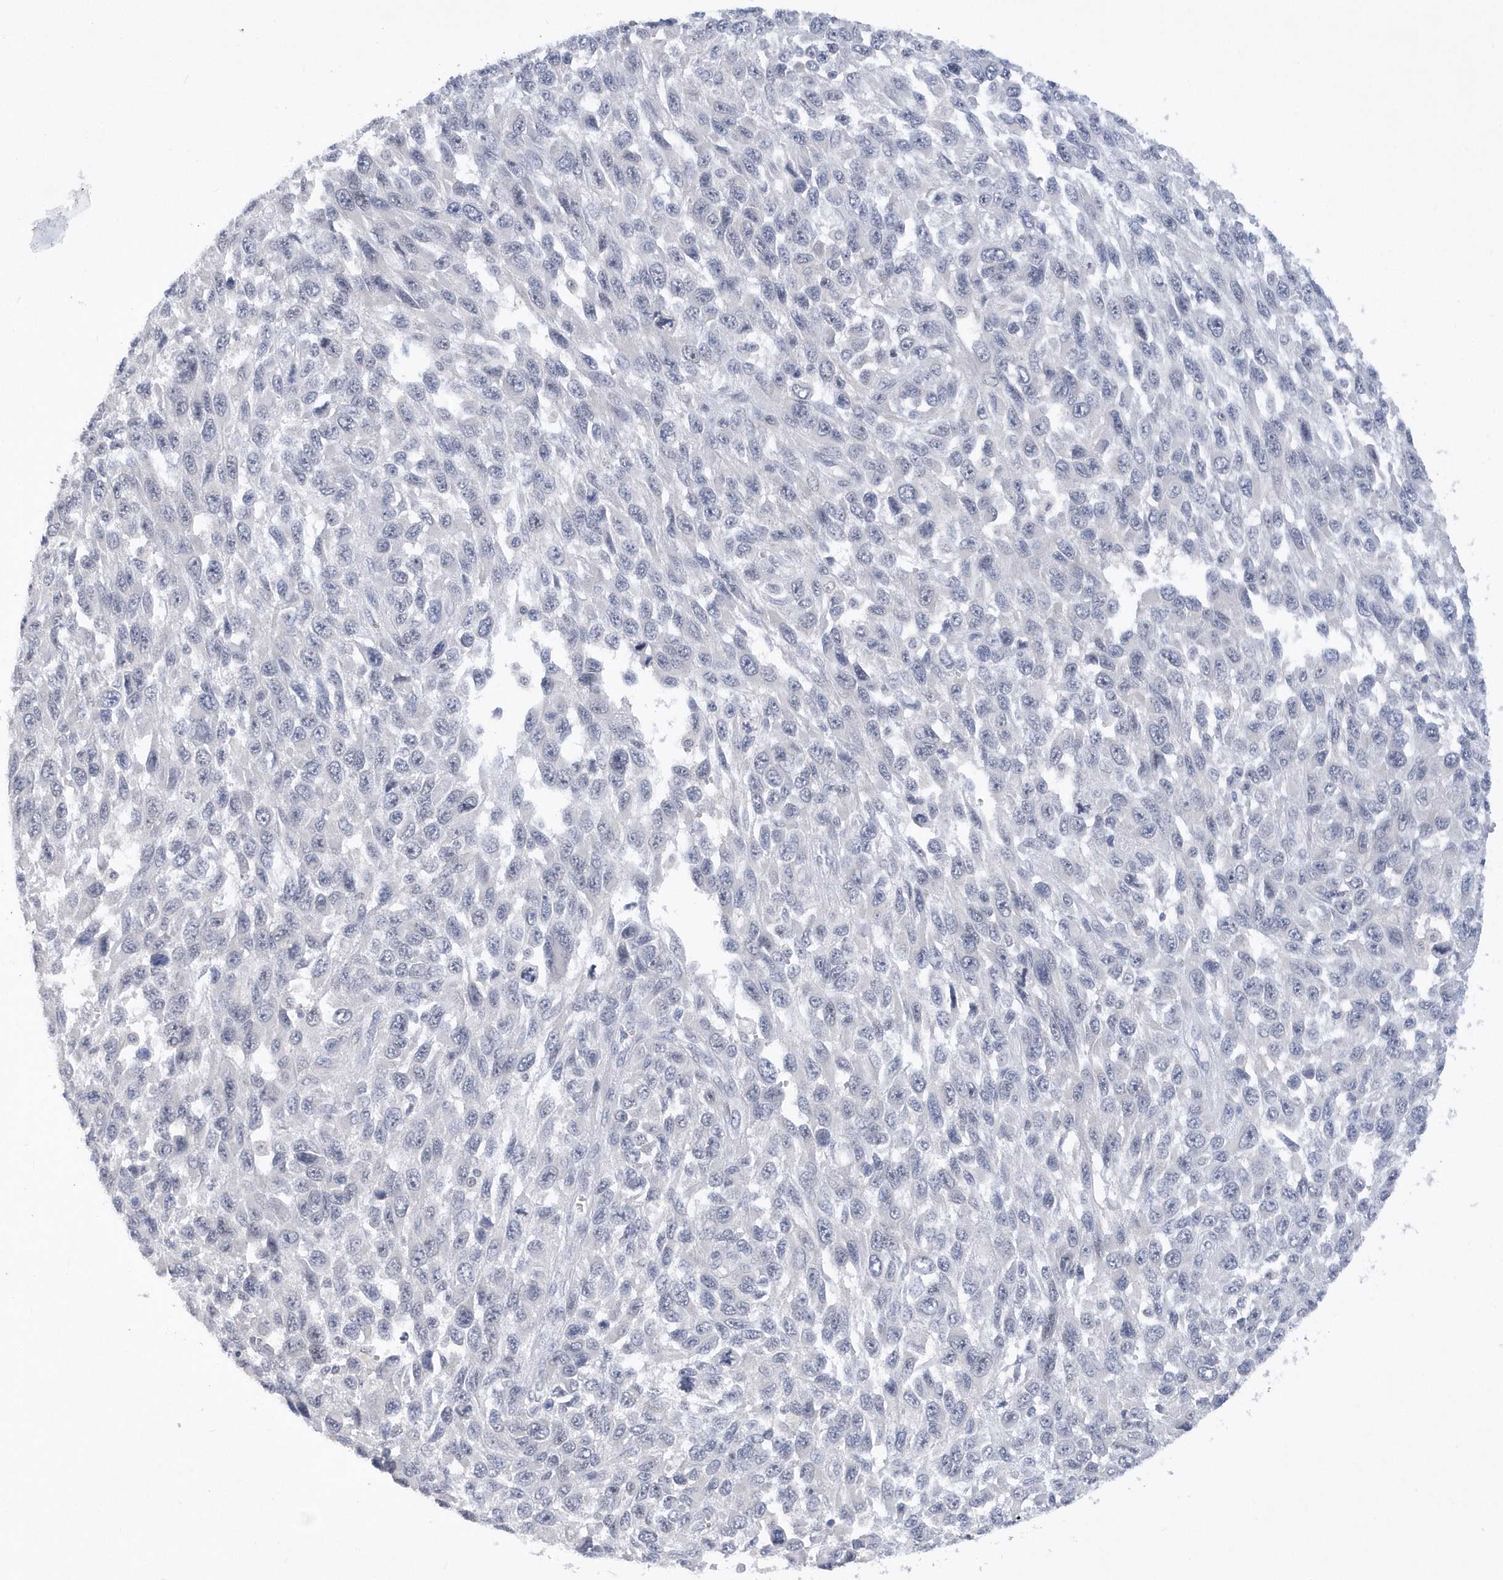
{"staining": {"intensity": "negative", "quantity": "none", "location": "none"}, "tissue": "melanoma", "cell_type": "Tumor cells", "image_type": "cancer", "snomed": [{"axis": "morphology", "description": "Malignant melanoma, NOS"}, {"axis": "topography", "description": "Skin"}], "caption": "DAB (3,3'-diaminobenzidine) immunohistochemical staining of human malignant melanoma exhibits no significant expression in tumor cells.", "gene": "SRGAP3", "patient": {"sex": "female", "age": 96}}